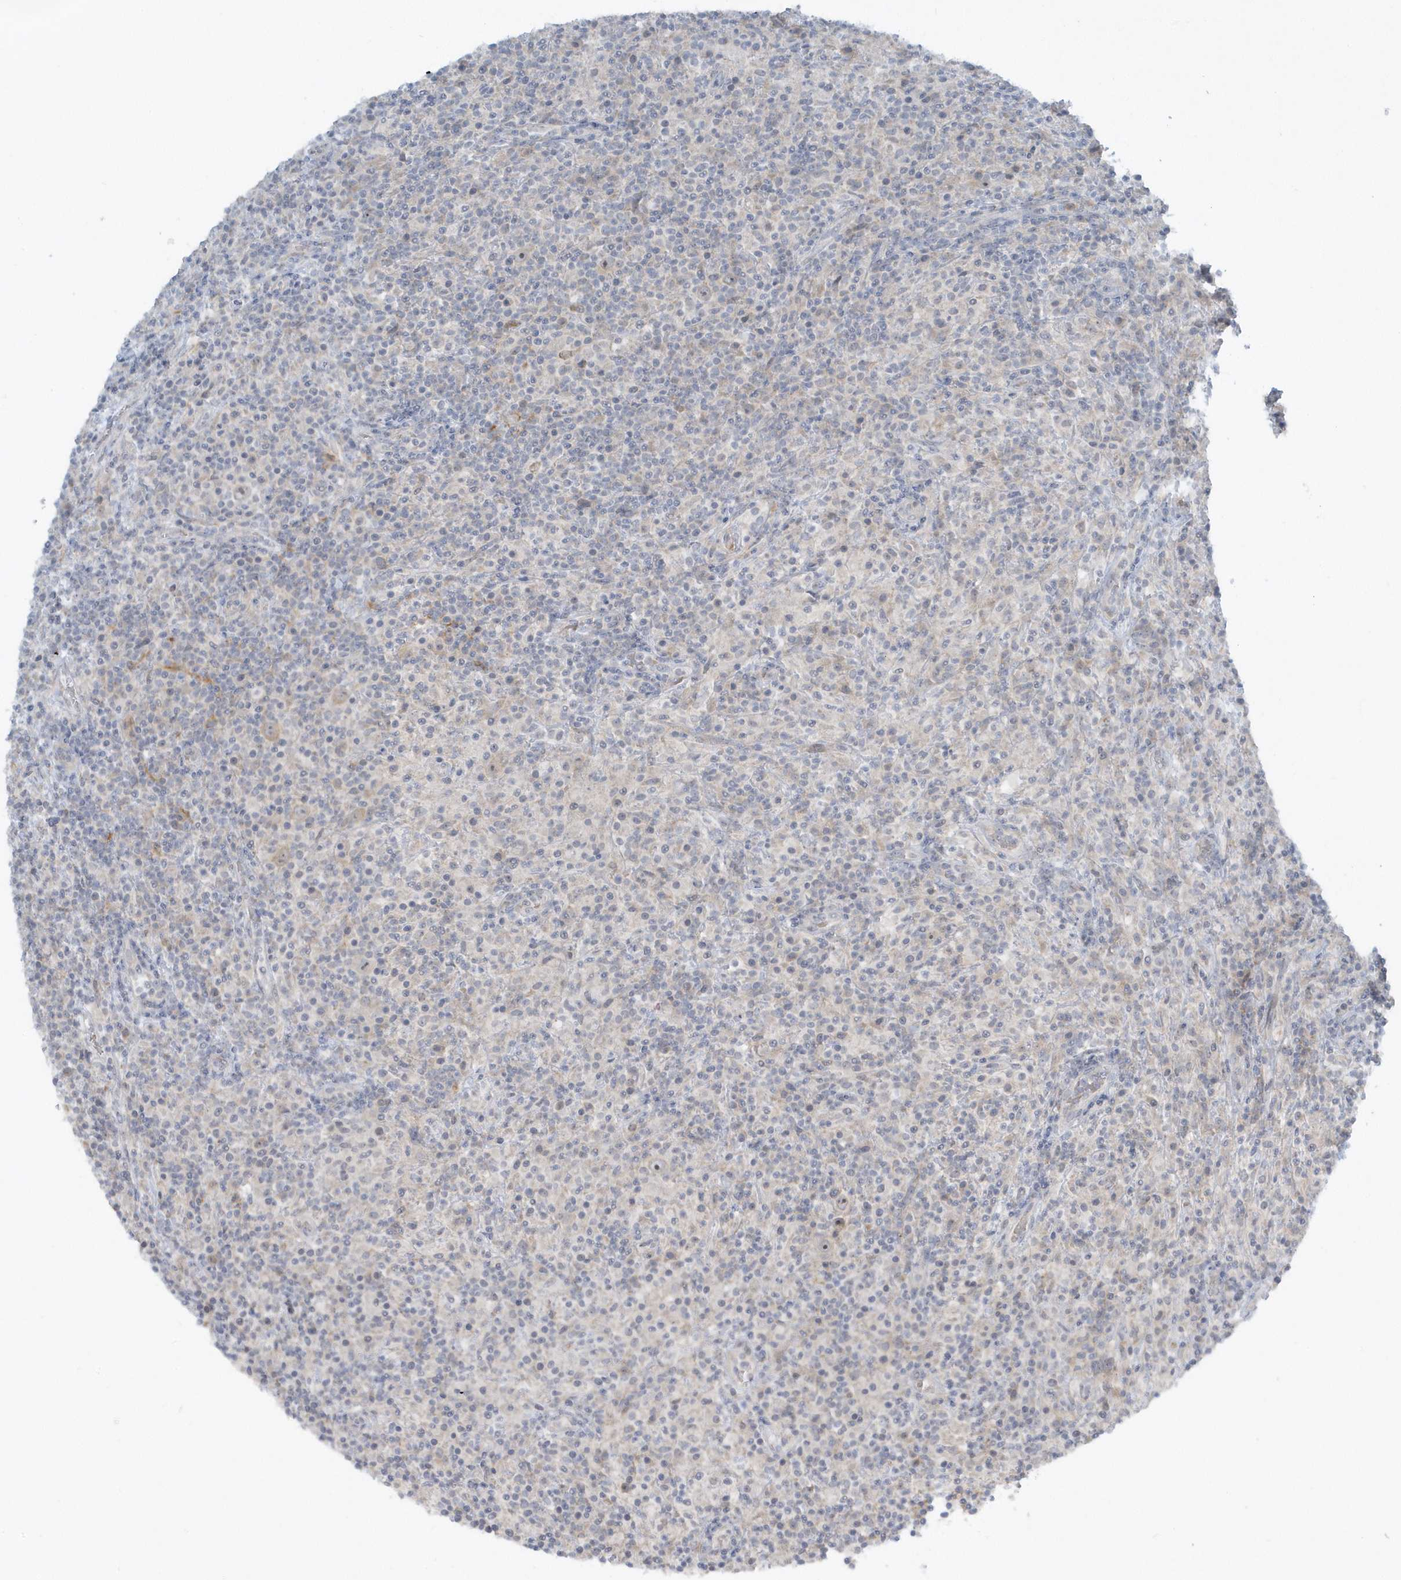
{"staining": {"intensity": "weak", "quantity": "<25%", "location": "cytoplasmic/membranous"}, "tissue": "lymphoma", "cell_type": "Tumor cells", "image_type": "cancer", "snomed": [{"axis": "morphology", "description": "Hodgkin's disease, NOS"}, {"axis": "topography", "description": "Lymph node"}], "caption": "Immunohistochemistry (IHC) micrograph of human lymphoma stained for a protein (brown), which demonstrates no staining in tumor cells.", "gene": "SCN3A", "patient": {"sex": "male", "age": 70}}